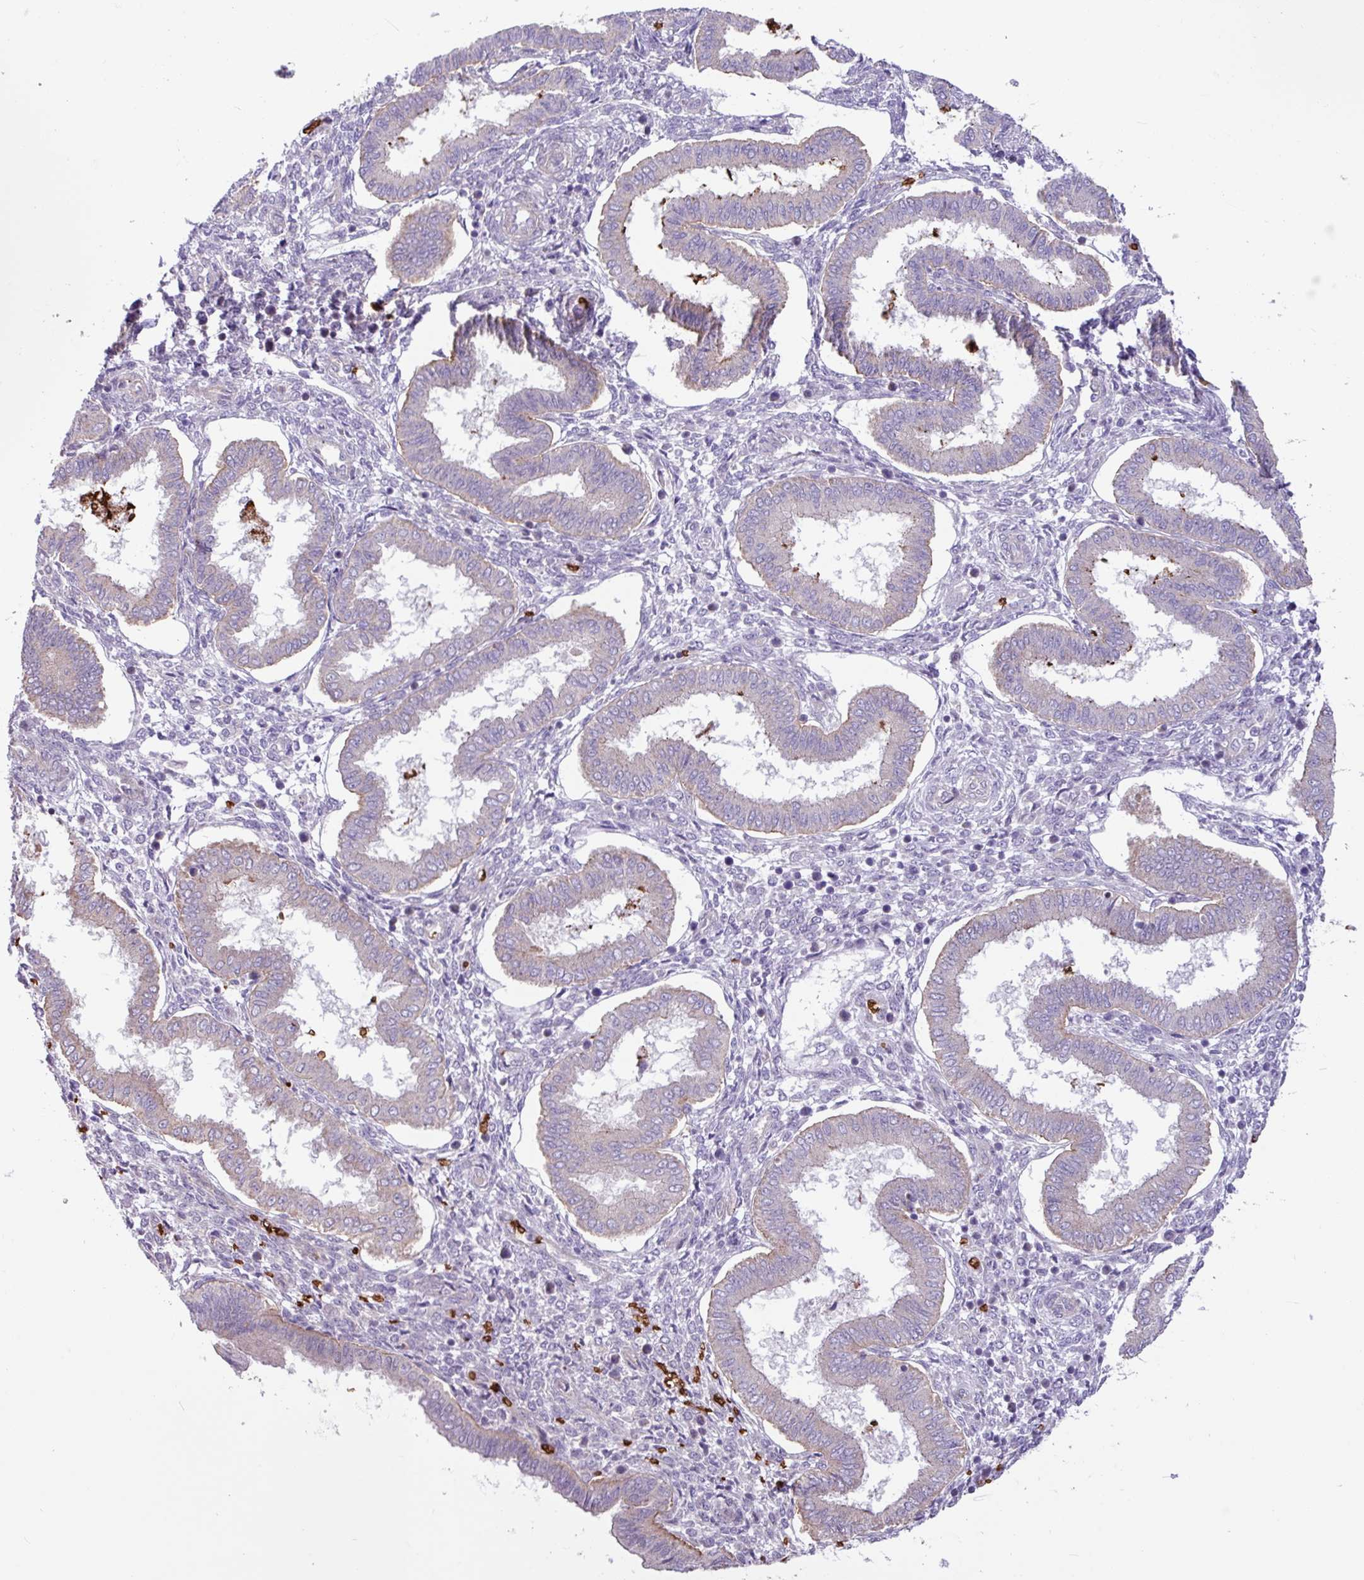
{"staining": {"intensity": "negative", "quantity": "none", "location": "none"}, "tissue": "endometrium", "cell_type": "Cells in endometrial stroma", "image_type": "normal", "snomed": [{"axis": "morphology", "description": "Normal tissue, NOS"}, {"axis": "topography", "description": "Endometrium"}], "caption": "This is an IHC micrograph of benign human endometrium. There is no staining in cells in endometrial stroma.", "gene": "RAD21L1", "patient": {"sex": "female", "age": 24}}